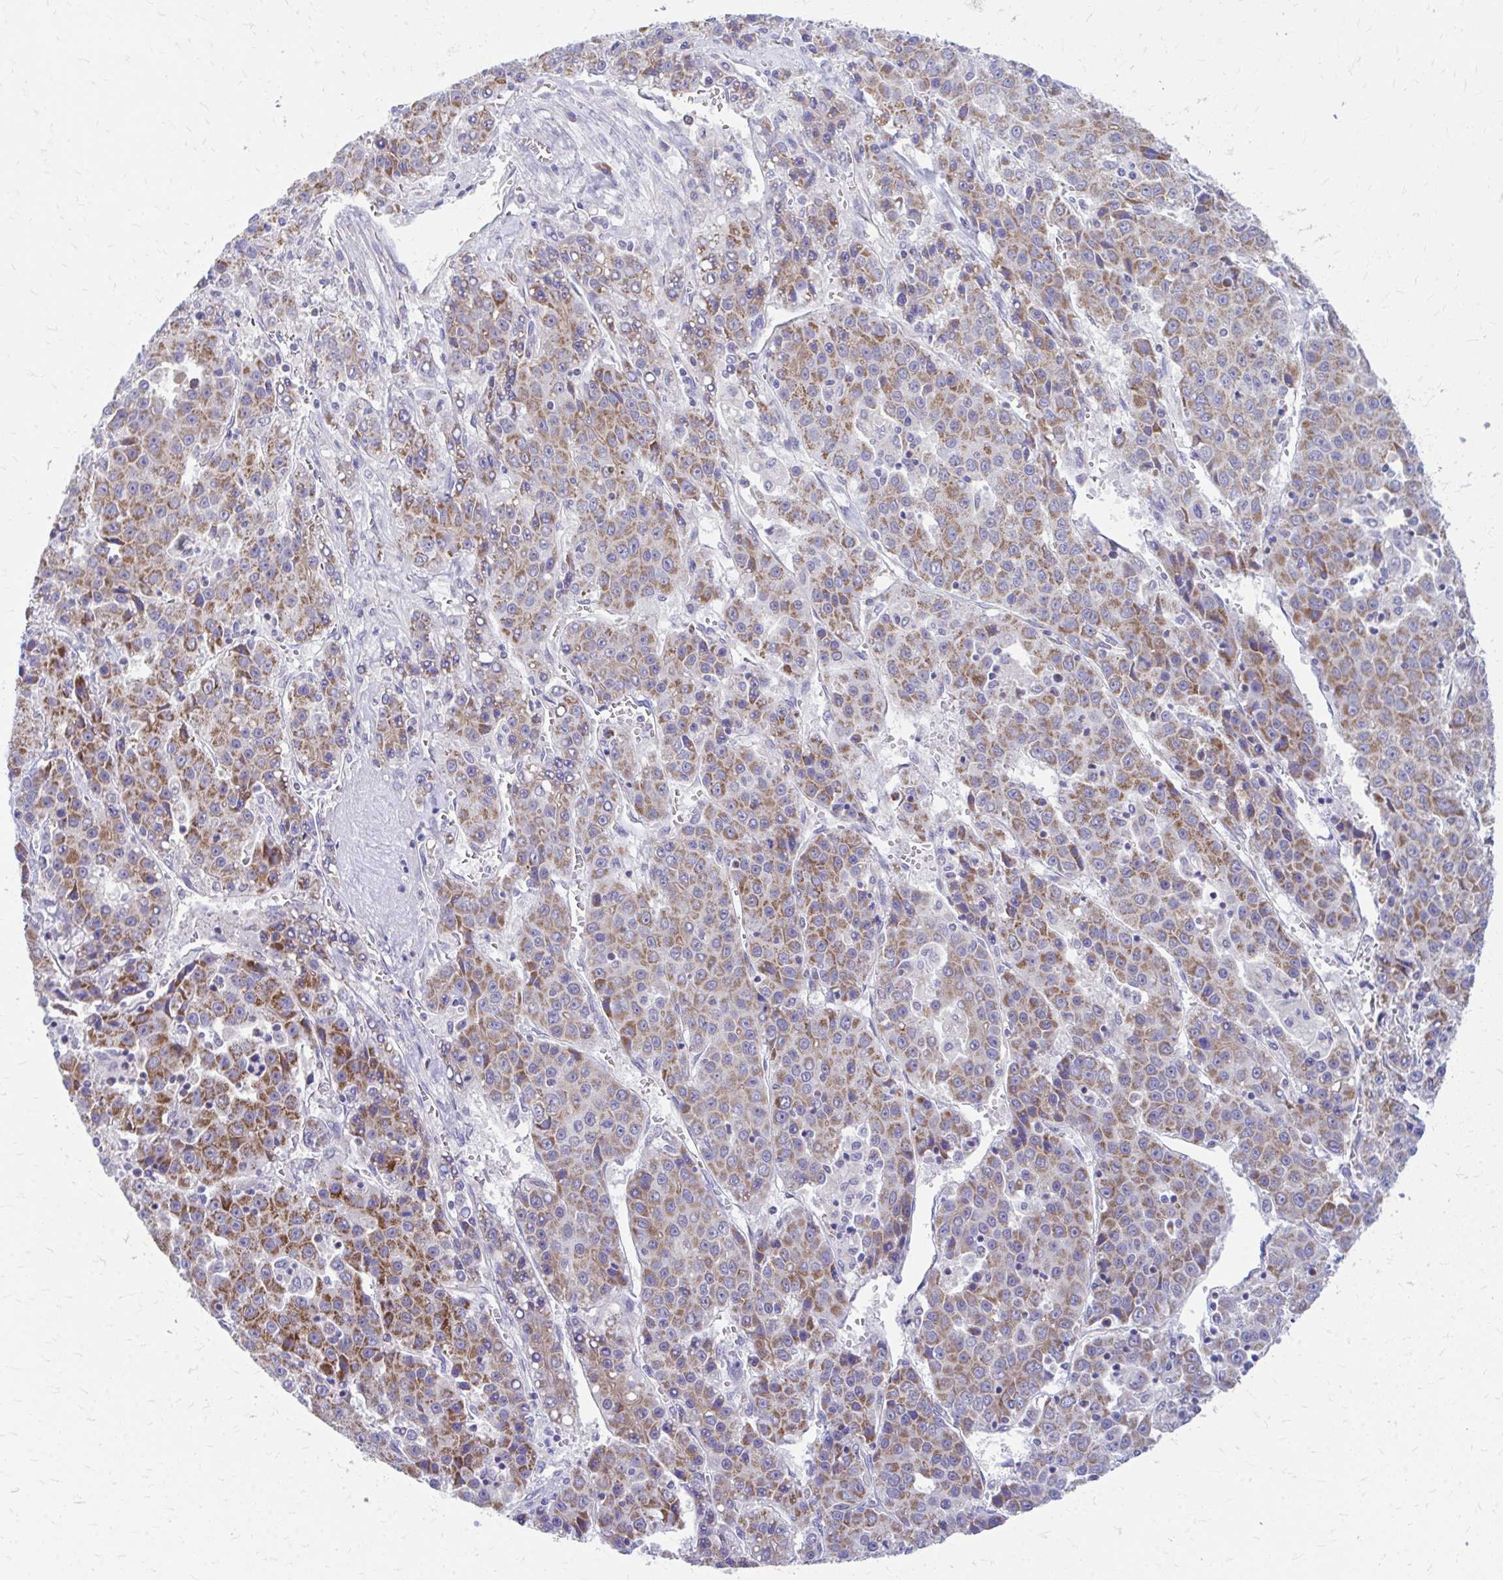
{"staining": {"intensity": "moderate", "quantity": ">75%", "location": "cytoplasmic/membranous"}, "tissue": "liver cancer", "cell_type": "Tumor cells", "image_type": "cancer", "snomed": [{"axis": "morphology", "description": "Carcinoma, Hepatocellular, NOS"}, {"axis": "topography", "description": "Liver"}], "caption": "Moderate cytoplasmic/membranous staining is present in approximately >75% of tumor cells in liver cancer (hepatocellular carcinoma). The staining was performed using DAB (3,3'-diaminobenzidine) to visualize the protein expression in brown, while the nuclei were stained in blue with hematoxylin (Magnification: 20x).", "gene": "MRPL19", "patient": {"sex": "female", "age": 53}}